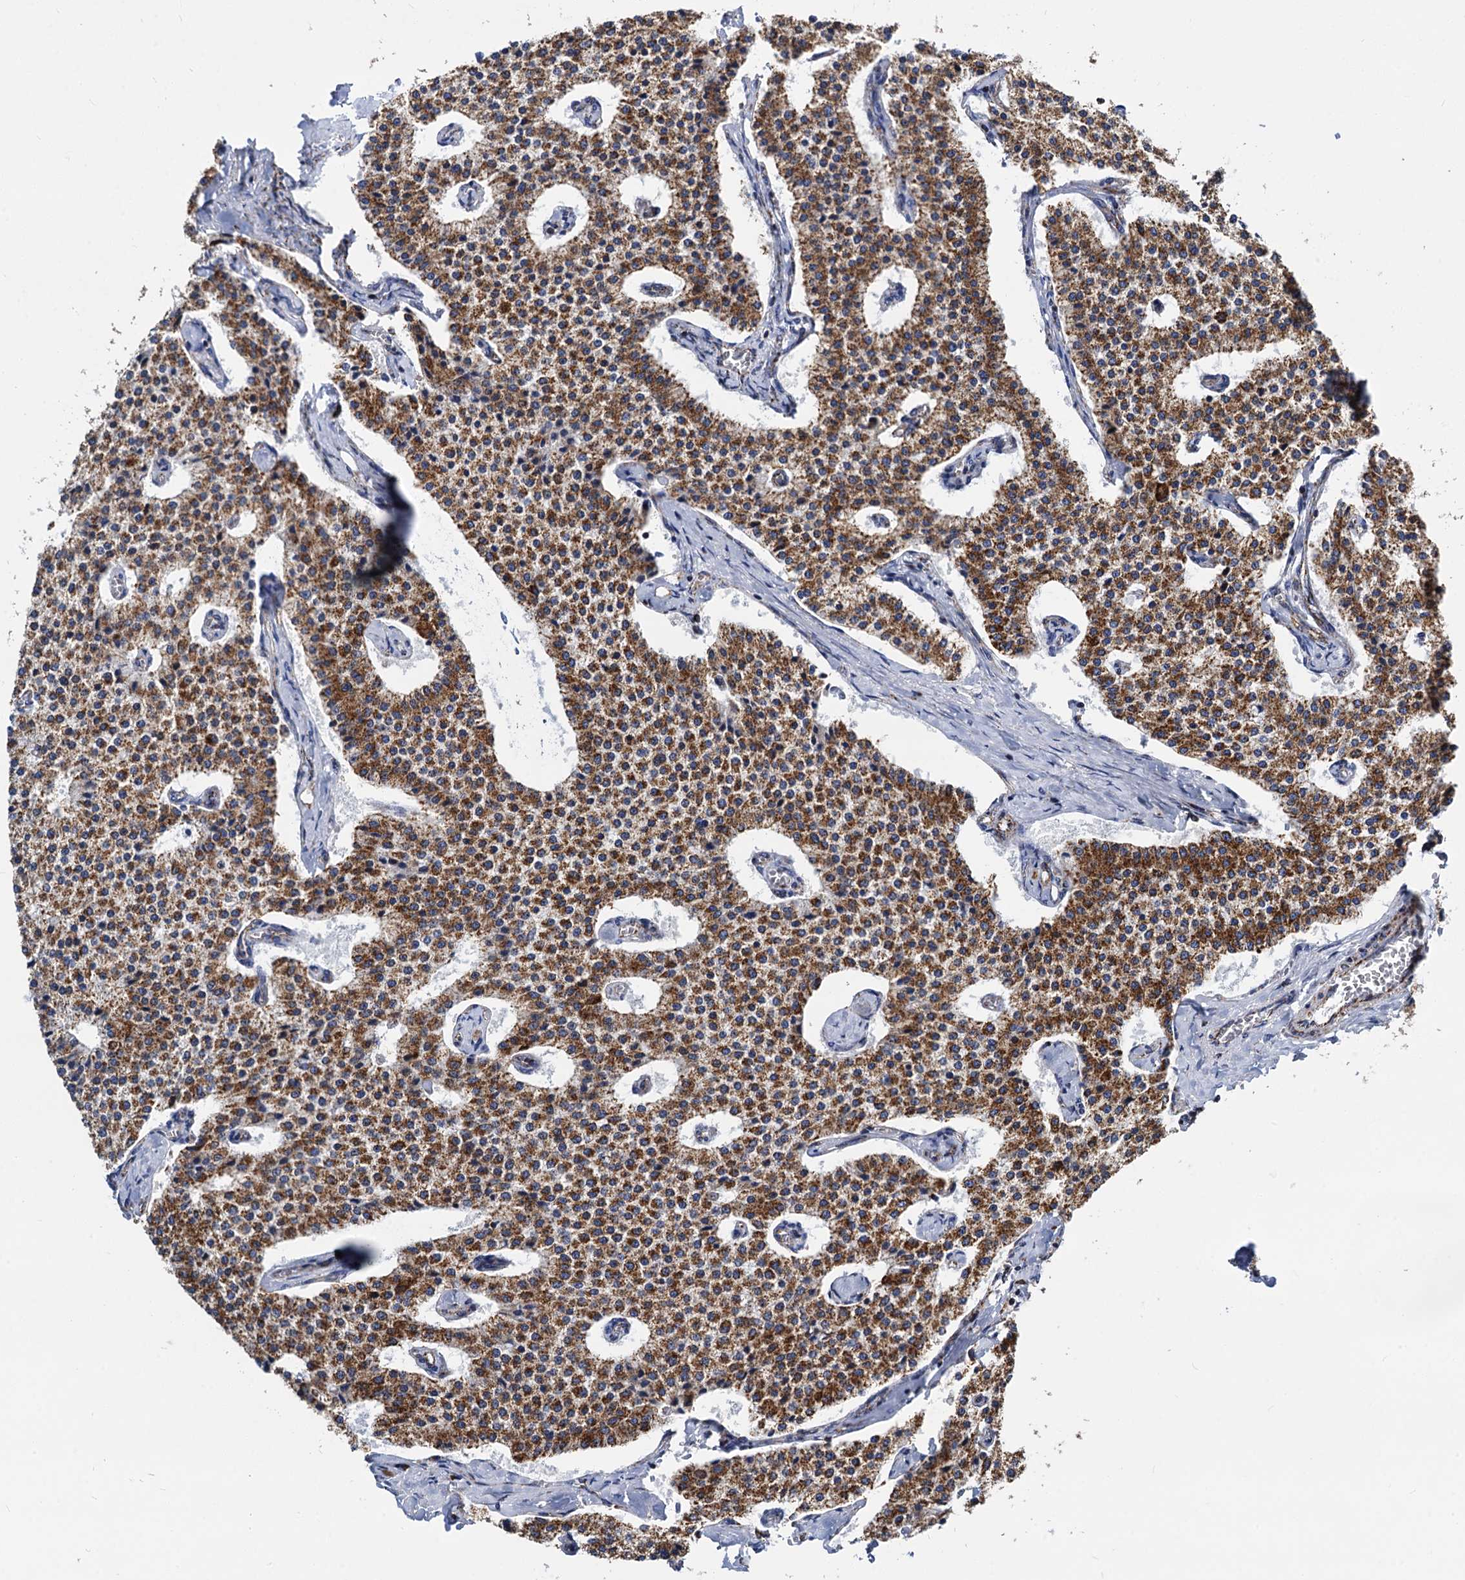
{"staining": {"intensity": "strong", "quantity": ">75%", "location": "cytoplasmic/membranous"}, "tissue": "carcinoid", "cell_type": "Tumor cells", "image_type": "cancer", "snomed": [{"axis": "morphology", "description": "Carcinoid, malignant, NOS"}, {"axis": "topography", "description": "Colon"}], "caption": "Tumor cells reveal high levels of strong cytoplasmic/membranous expression in approximately >75% of cells in carcinoid. (DAB IHC with brightfield microscopy, high magnification).", "gene": "TIMM10", "patient": {"sex": "female", "age": 52}}